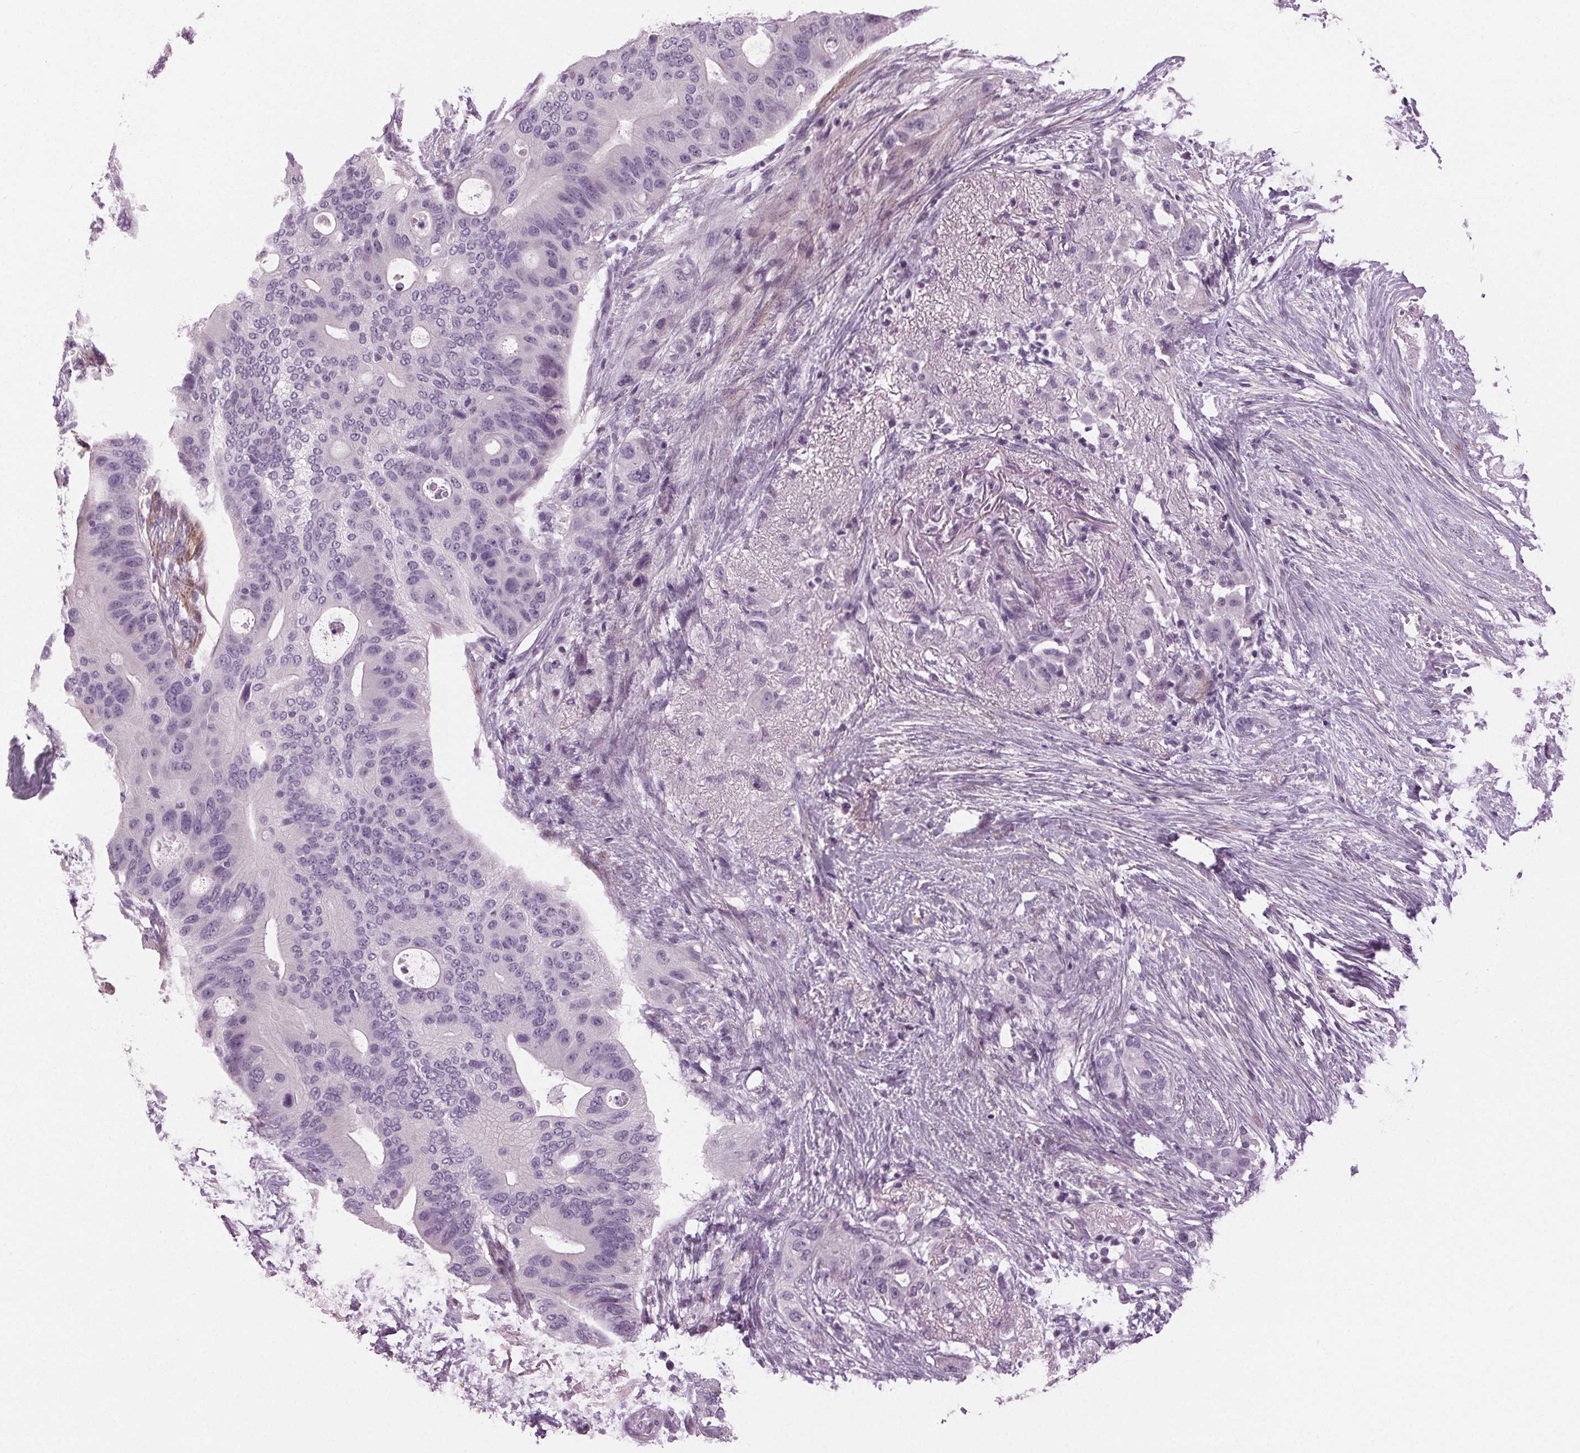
{"staining": {"intensity": "negative", "quantity": "none", "location": "none"}, "tissue": "pancreatic cancer", "cell_type": "Tumor cells", "image_type": "cancer", "snomed": [{"axis": "morphology", "description": "Adenocarcinoma, NOS"}, {"axis": "topography", "description": "Pancreas"}], "caption": "High power microscopy micrograph of an immunohistochemistry (IHC) micrograph of pancreatic cancer (adenocarcinoma), revealing no significant expression in tumor cells.", "gene": "DNAH12", "patient": {"sex": "female", "age": 72}}